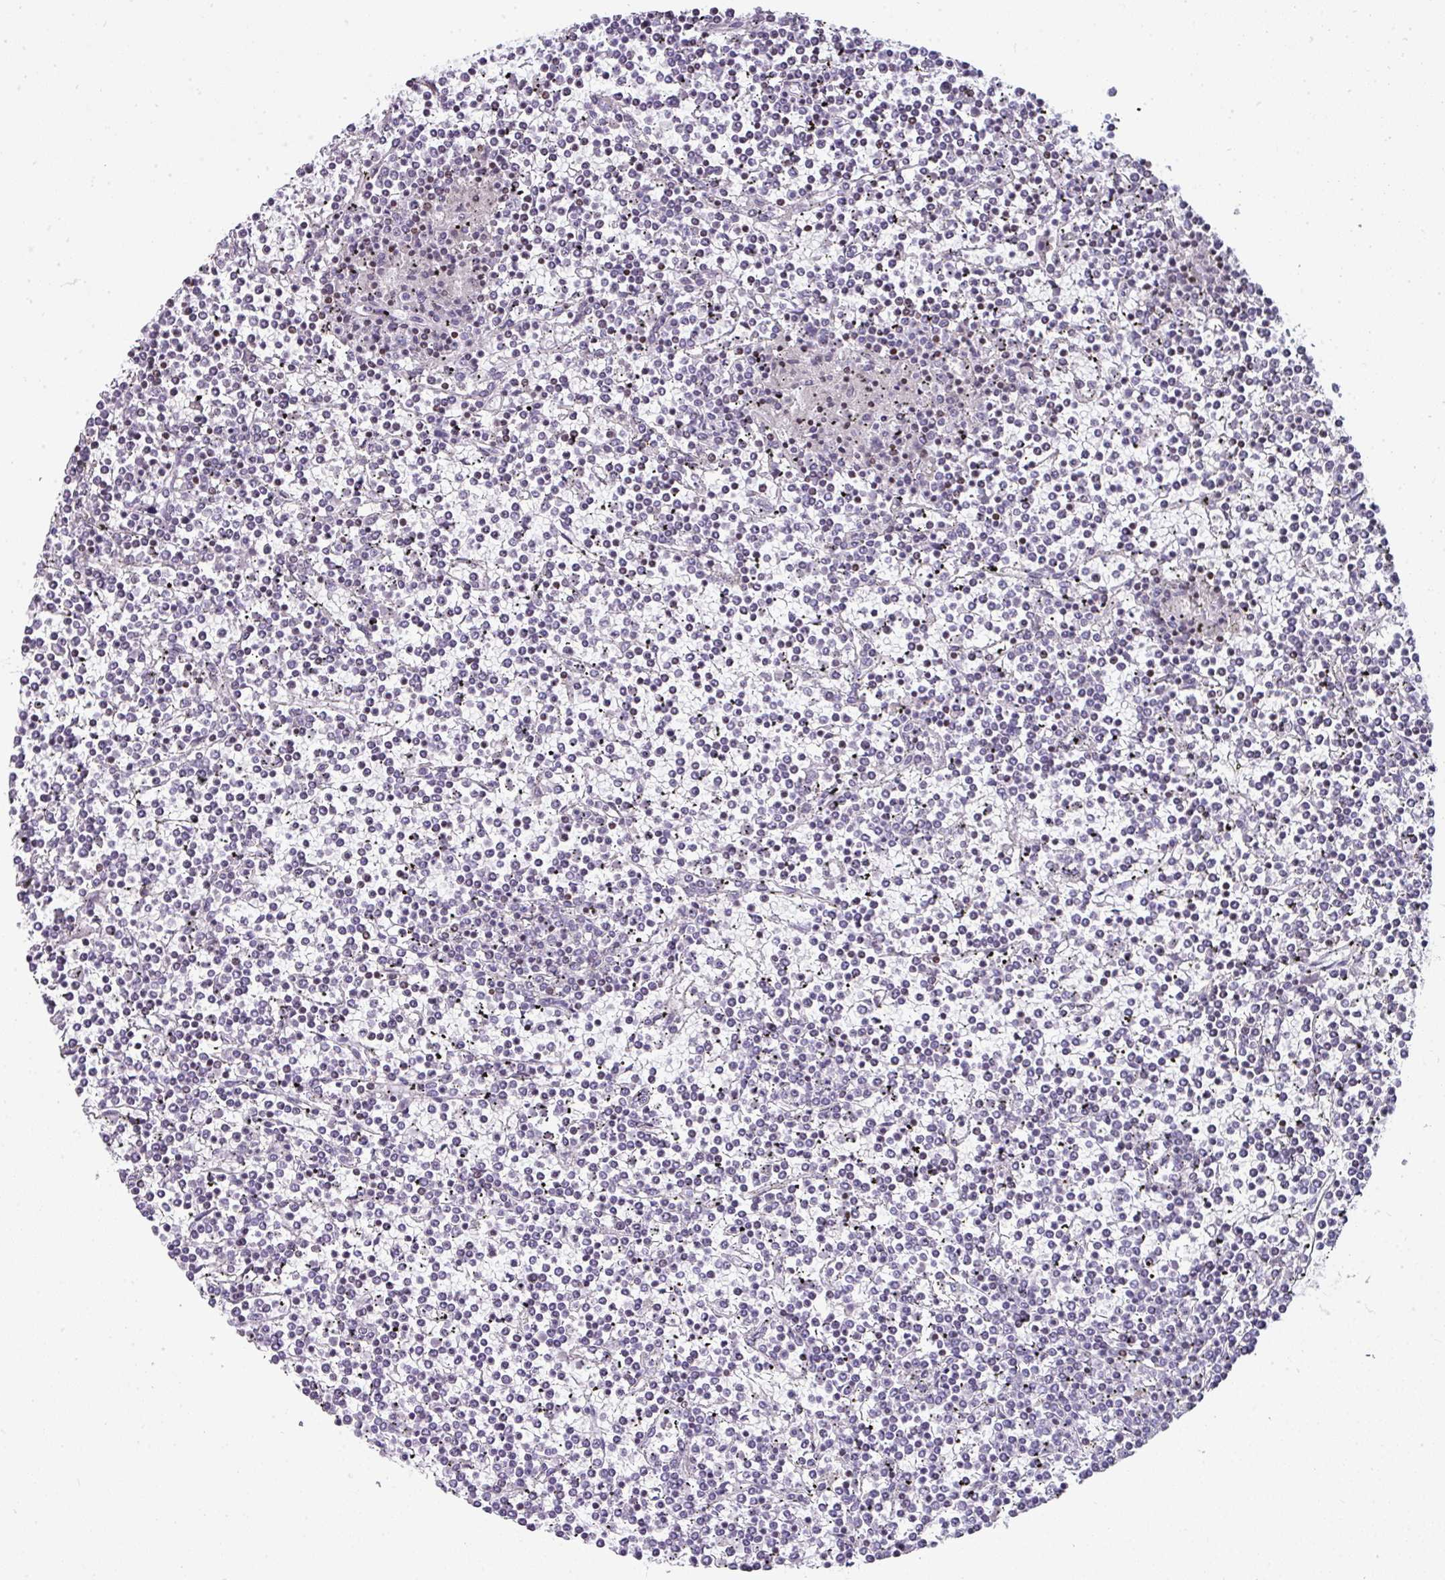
{"staining": {"intensity": "negative", "quantity": "none", "location": "none"}, "tissue": "lymphoma", "cell_type": "Tumor cells", "image_type": "cancer", "snomed": [{"axis": "morphology", "description": "Malignant lymphoma, non-Hodgkin's type, Low grade"}, {"axis": "topography", "description": "Spleen"}], "caption": "This micrograph is of malignant lymphoma, non-Hodgkin's type (low-grade) stained with immunohistochemistry to label a protein in brown with the nuclei are counter-stained blue. There is no staining in tumor cells.", "gene": "STAT5A", "patient": {"sex": "female", "age": 19}}